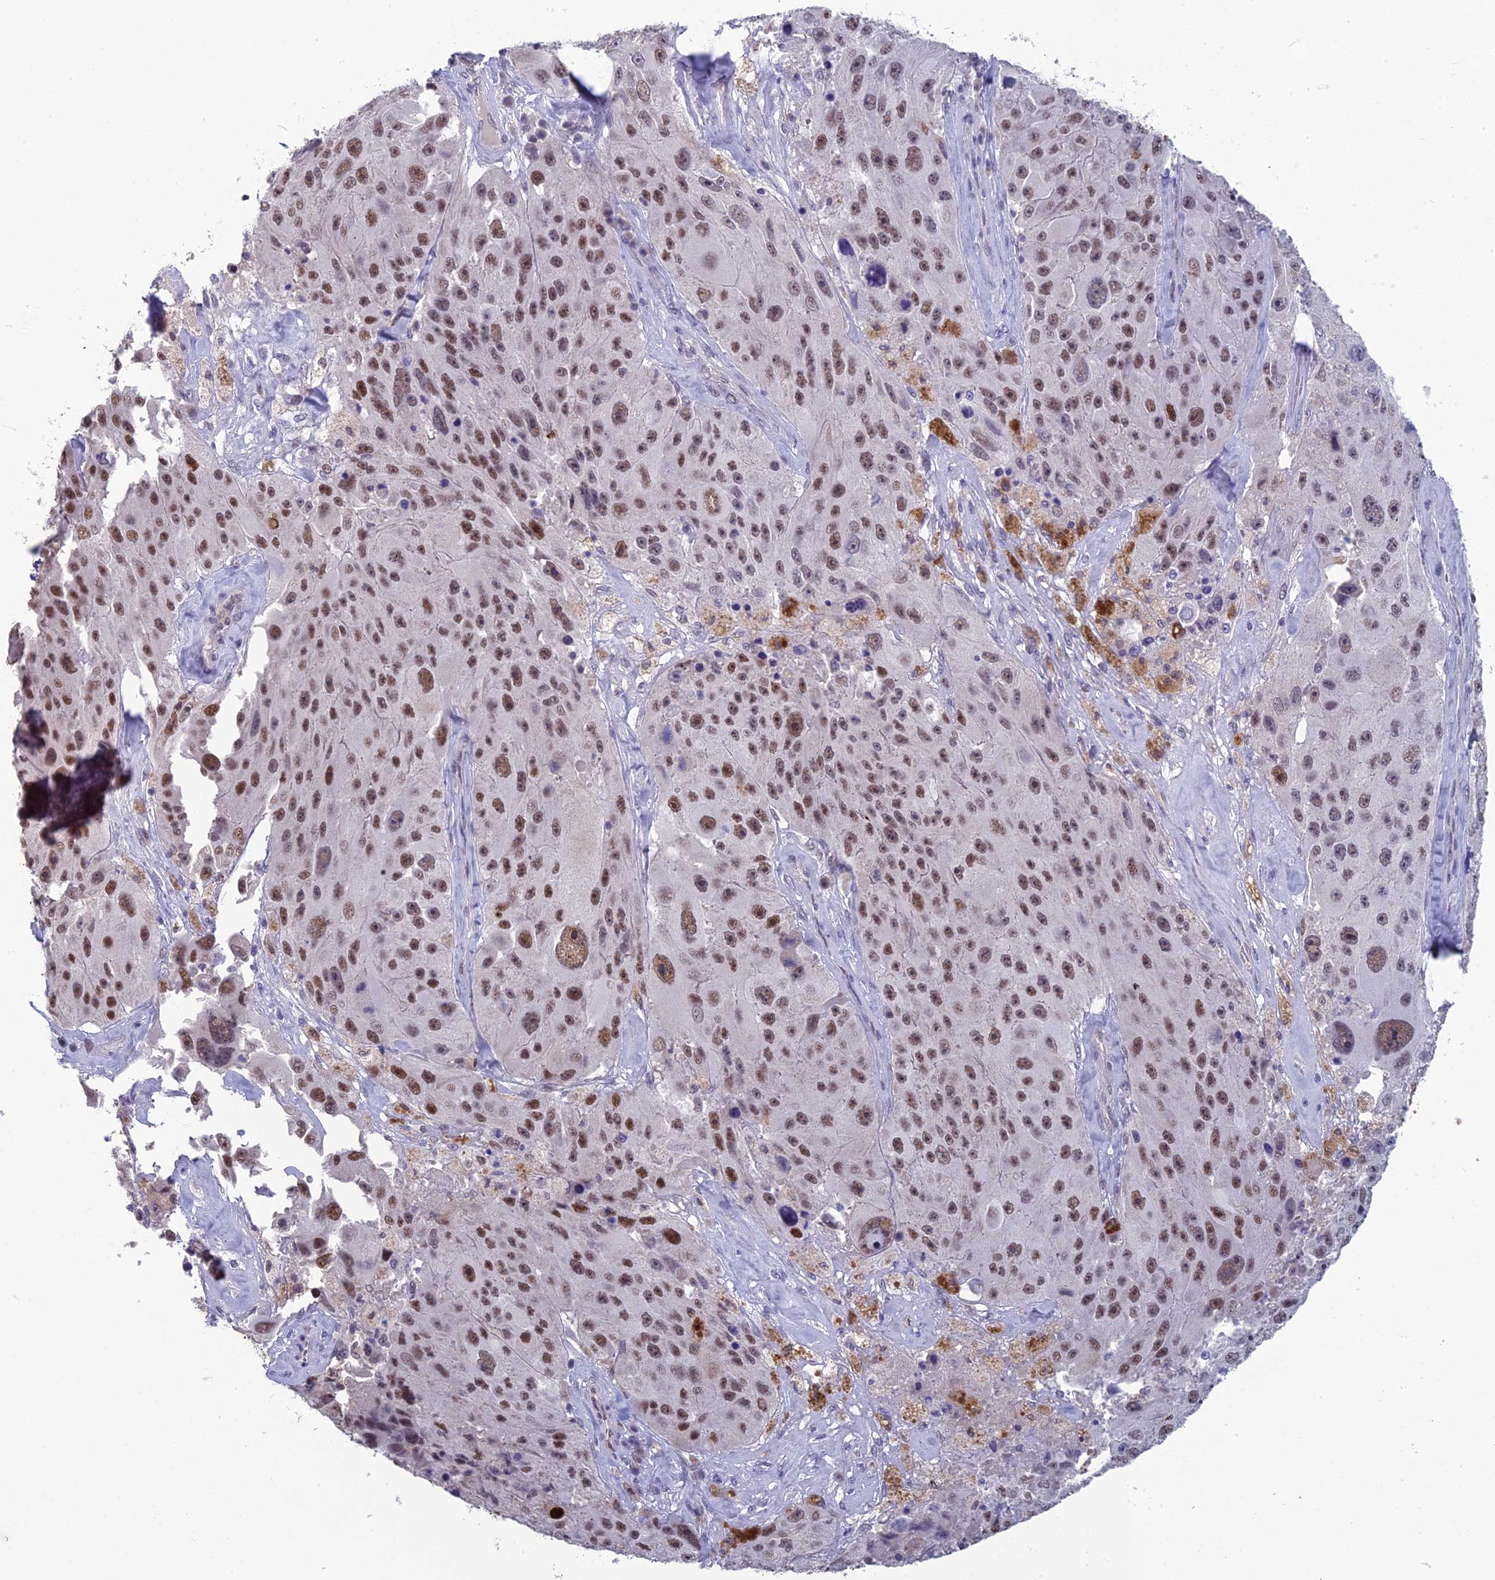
{"staining": {"intensity": "moderate", "quantity": ">75%", "location": "nuclear"}, "tissue": "melanoma", "cell_type": "Tumor cells", "image_type": "cancer", "snomed": [{"axis": "morphology", "description": "Malignant melanoma, Metastatic site"}, {"axis": "topography", "description": "Lymph node"}], "caption": "DAB (3,3'-diaminobenzidine) immunohistochemical staining of melanoma reveals moderate nuclear protein expression in approximately >75% of tumor cells.", "gene": "MT-CO3", "patient": {"sex": "male", "age": 62}}